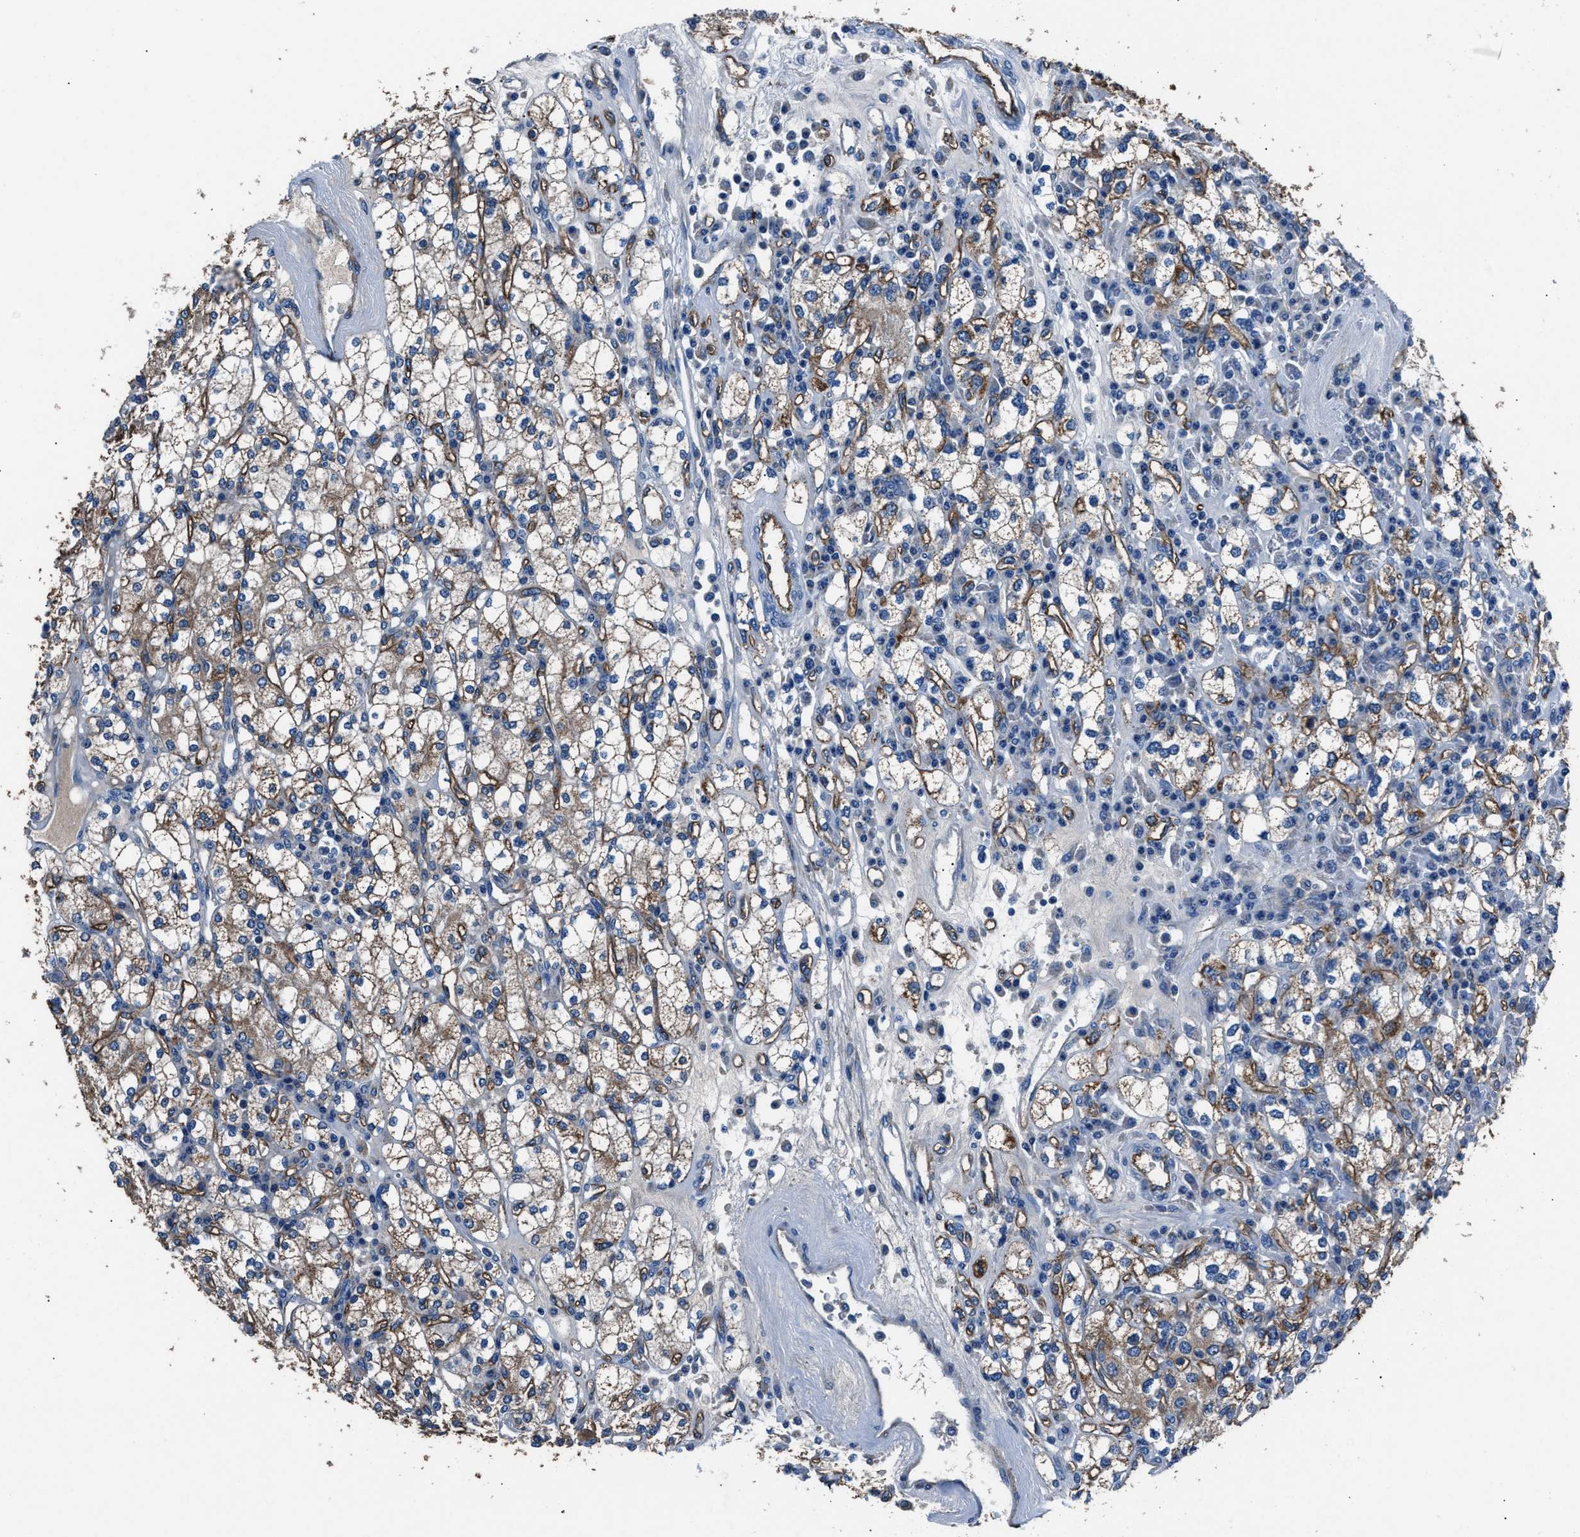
{"staining": {"intensity": "moderate", "quantity": ">75%", "location": "cytoplasmic/membranous"}, "tissue": "renal cancer", "cell_type": "Tumor cells", "image_type": "cancer", "snomed": [{"axis": "morphology", "description": "Adenocarcinoma, NOS"}, {"axis": "topography", "description": "Kidney"}], "caption": "Human renal cancer stained with a protein marker exhibits moderate staining in tumor cells.", "gene": "PRTFDC1", "patient": {"sex": "male", "age": 77}}